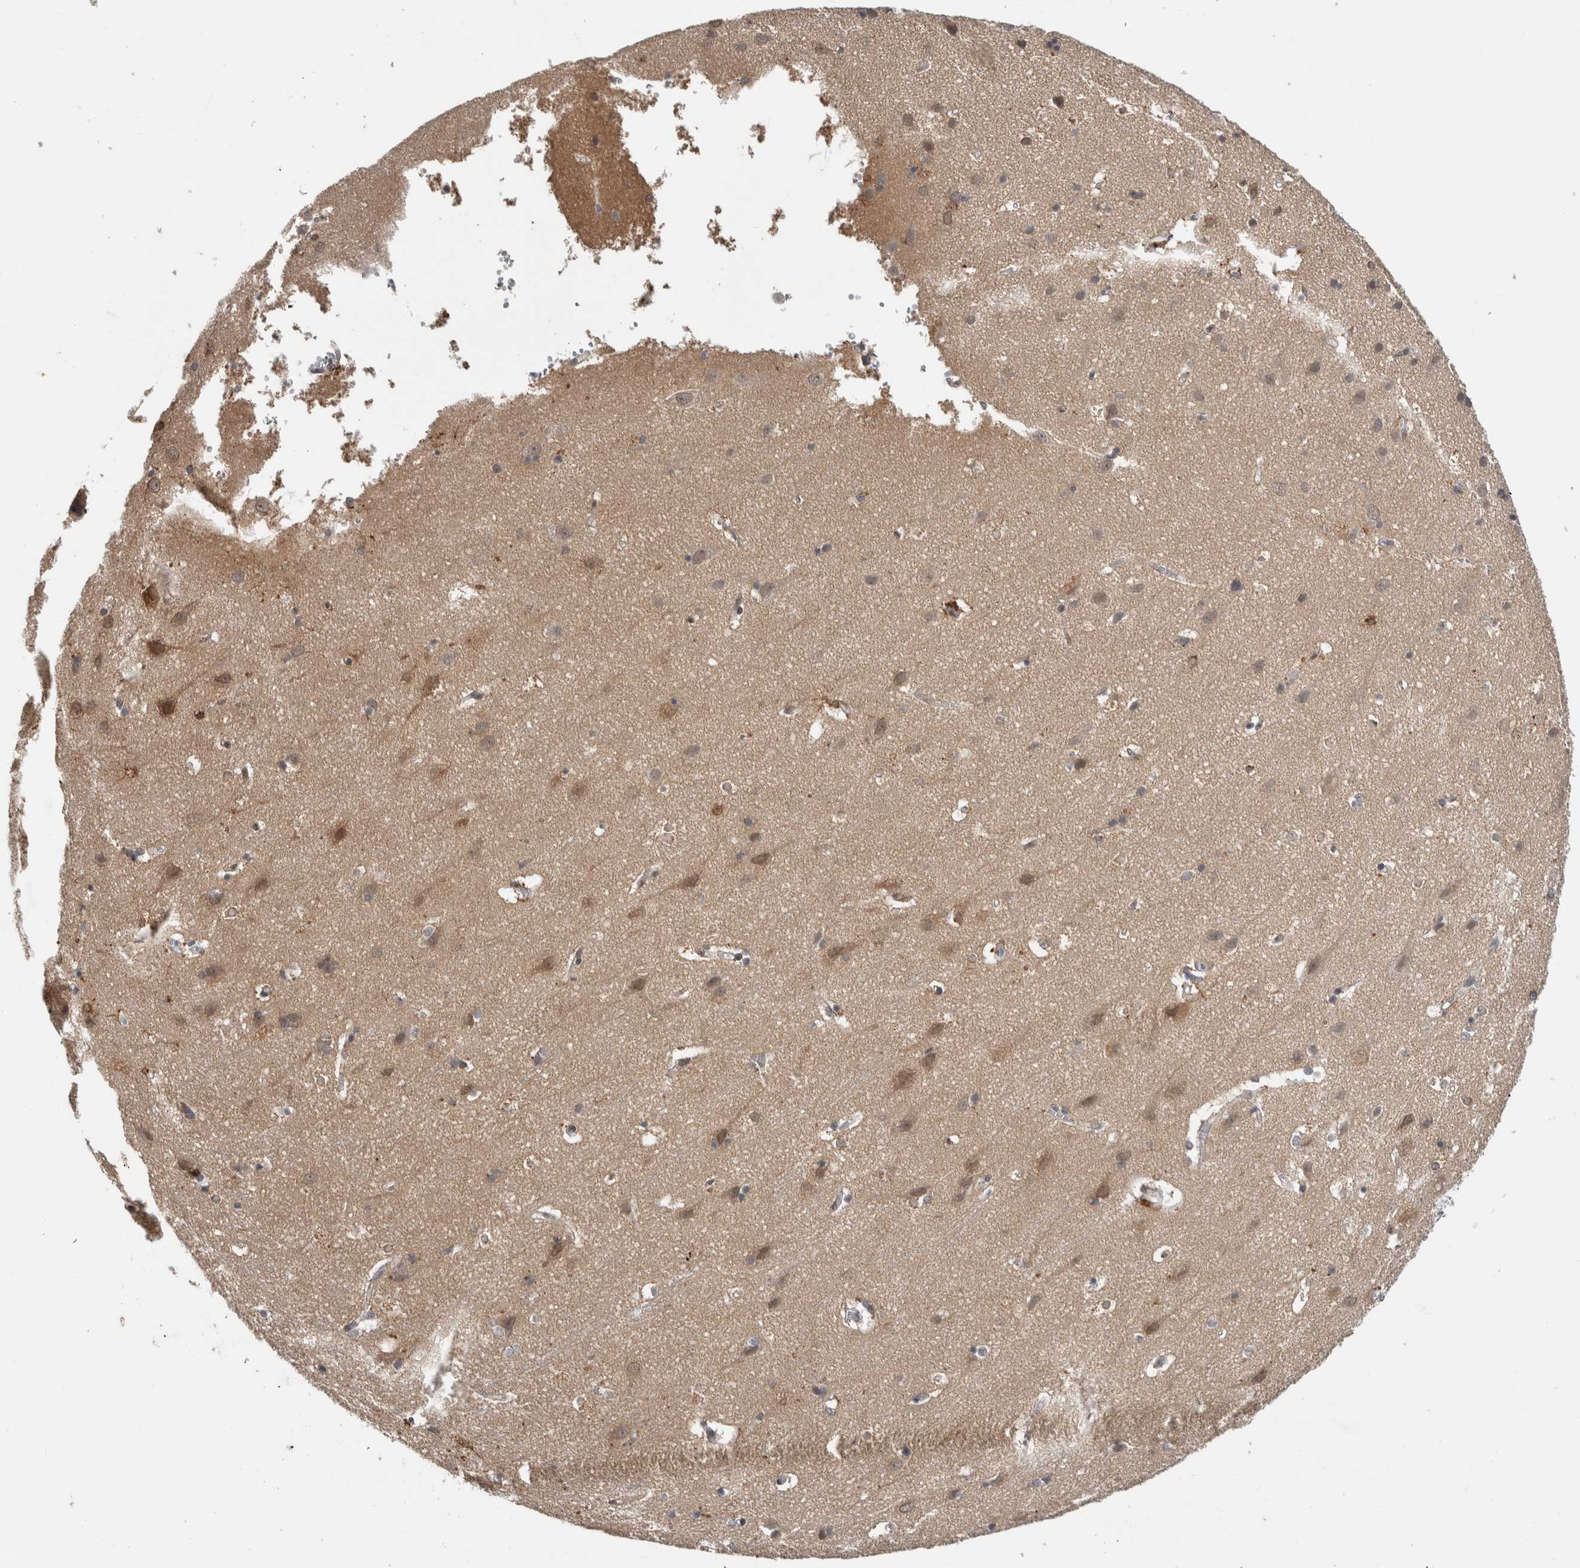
{"staining": {"intensity": "weak", "quantity": "25%-75%", "location": "cytoplasmic/membranous"}, "tissue": "cerebral cortex", "cell_type": "Endothelial cells", "image_type": "normal", "snomed": [{"axis": "morphology", "description": "Normal tissue, NOS"}, {"axis": "topography", "description": "Cerebral cortex"}], "caption": "Human cerebral cortex stained for a protein (brown) displays weak cytoplasmic/membranous positive expression in about 25%-75% of endothelial cells.", "gene": "PRXL2A", "patient": {"sex": "male", "age": 54}}